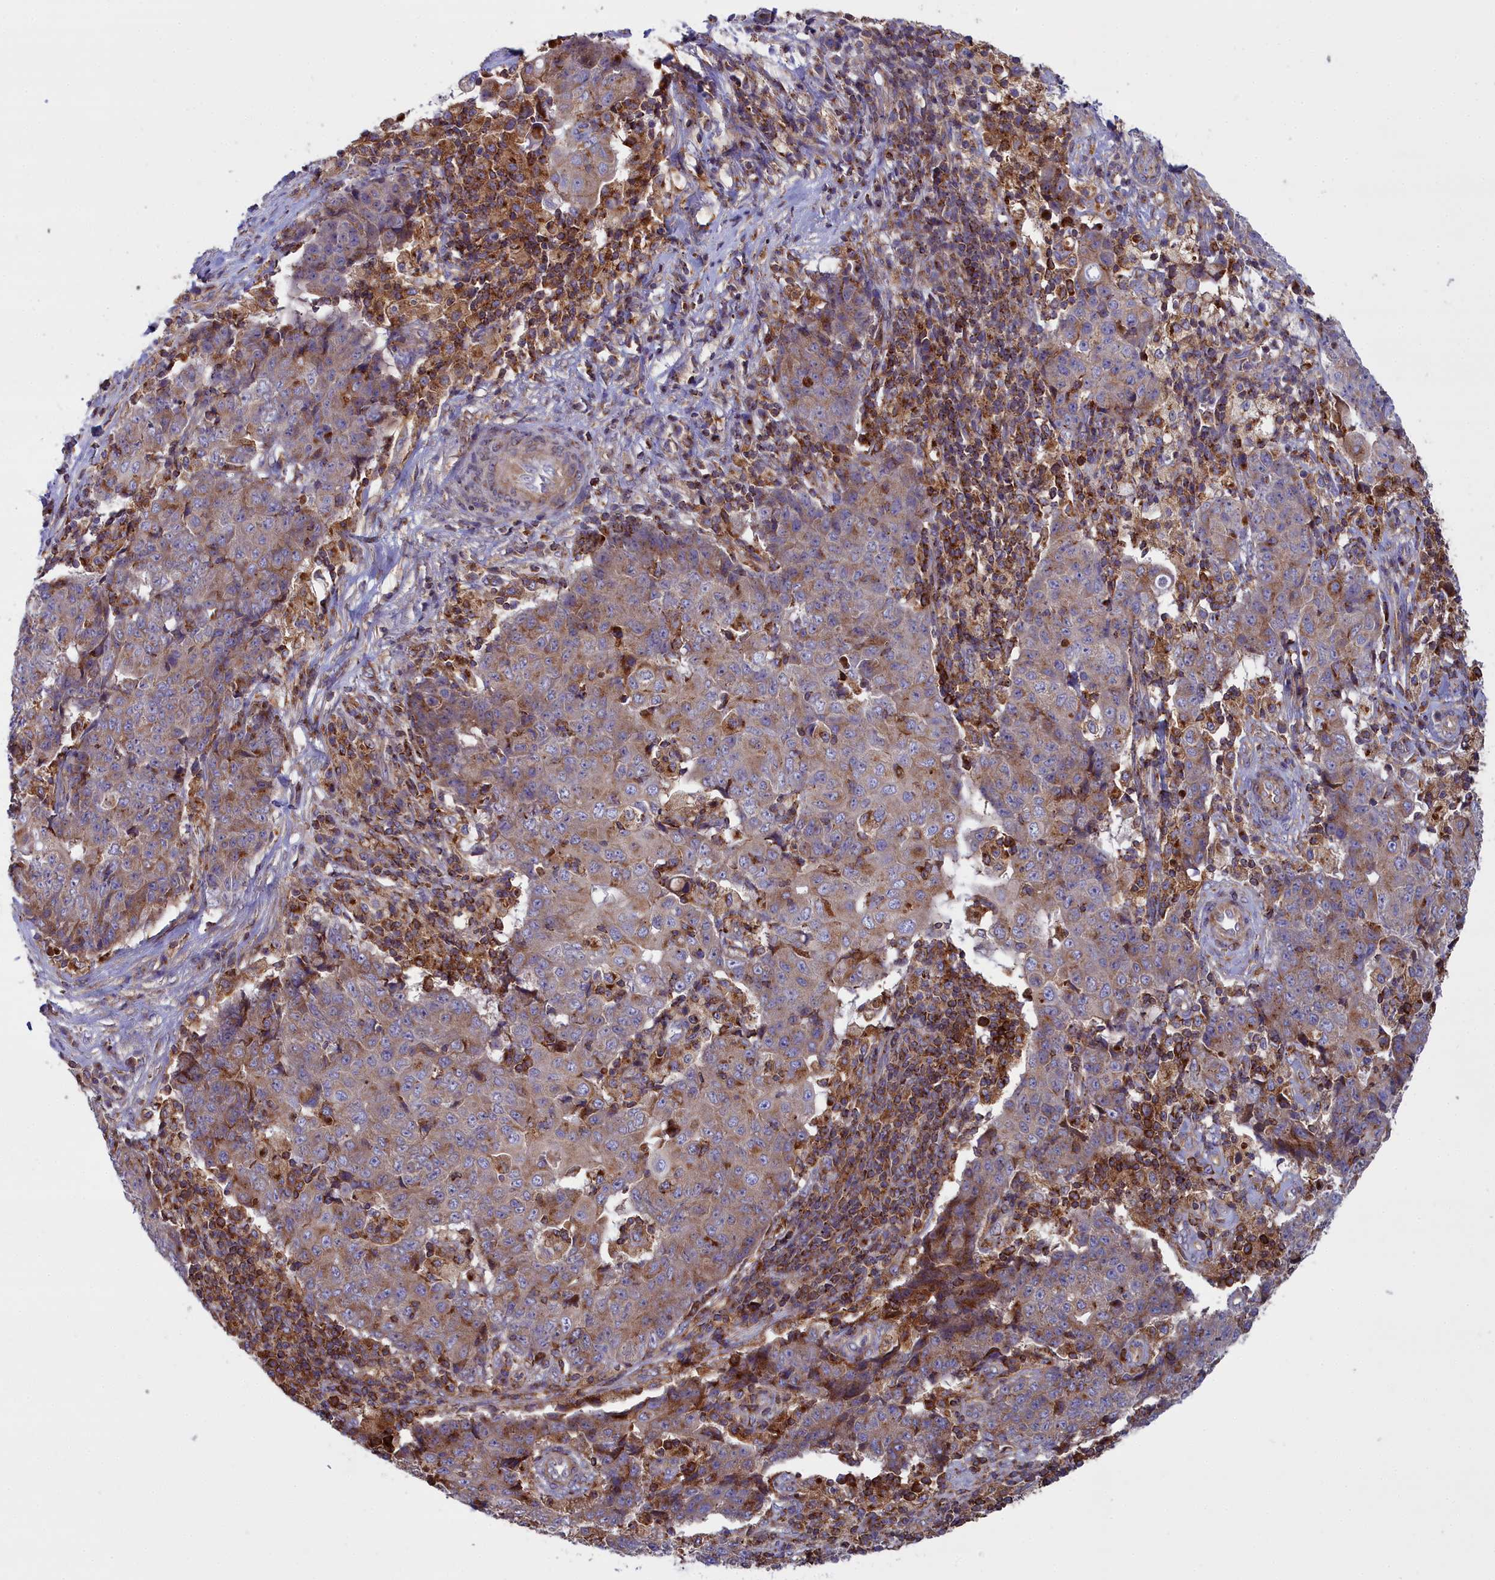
{"staining": {"intensity": "weak", "quantity": "<25%", "location": "cytoplasmic/membranous"}, "tissue": "ovarian cancer", "cell_type": "Tumor cells", "image_type": "cancer", "snomed": [{"axis": "morphology", "description": "Carcinoma, endometroid"}, {"axis": "topography", "description": "Ovary"}], "caption": "Tumor cells show no significant protein staining in ovarian endometroid carcinoma. The staining is performed using DAB brown chromogen with nuclei counter-stained in using hematoxylin.", "gene": "LNPEP", "patient": {"sex": "female", "age": 42}}